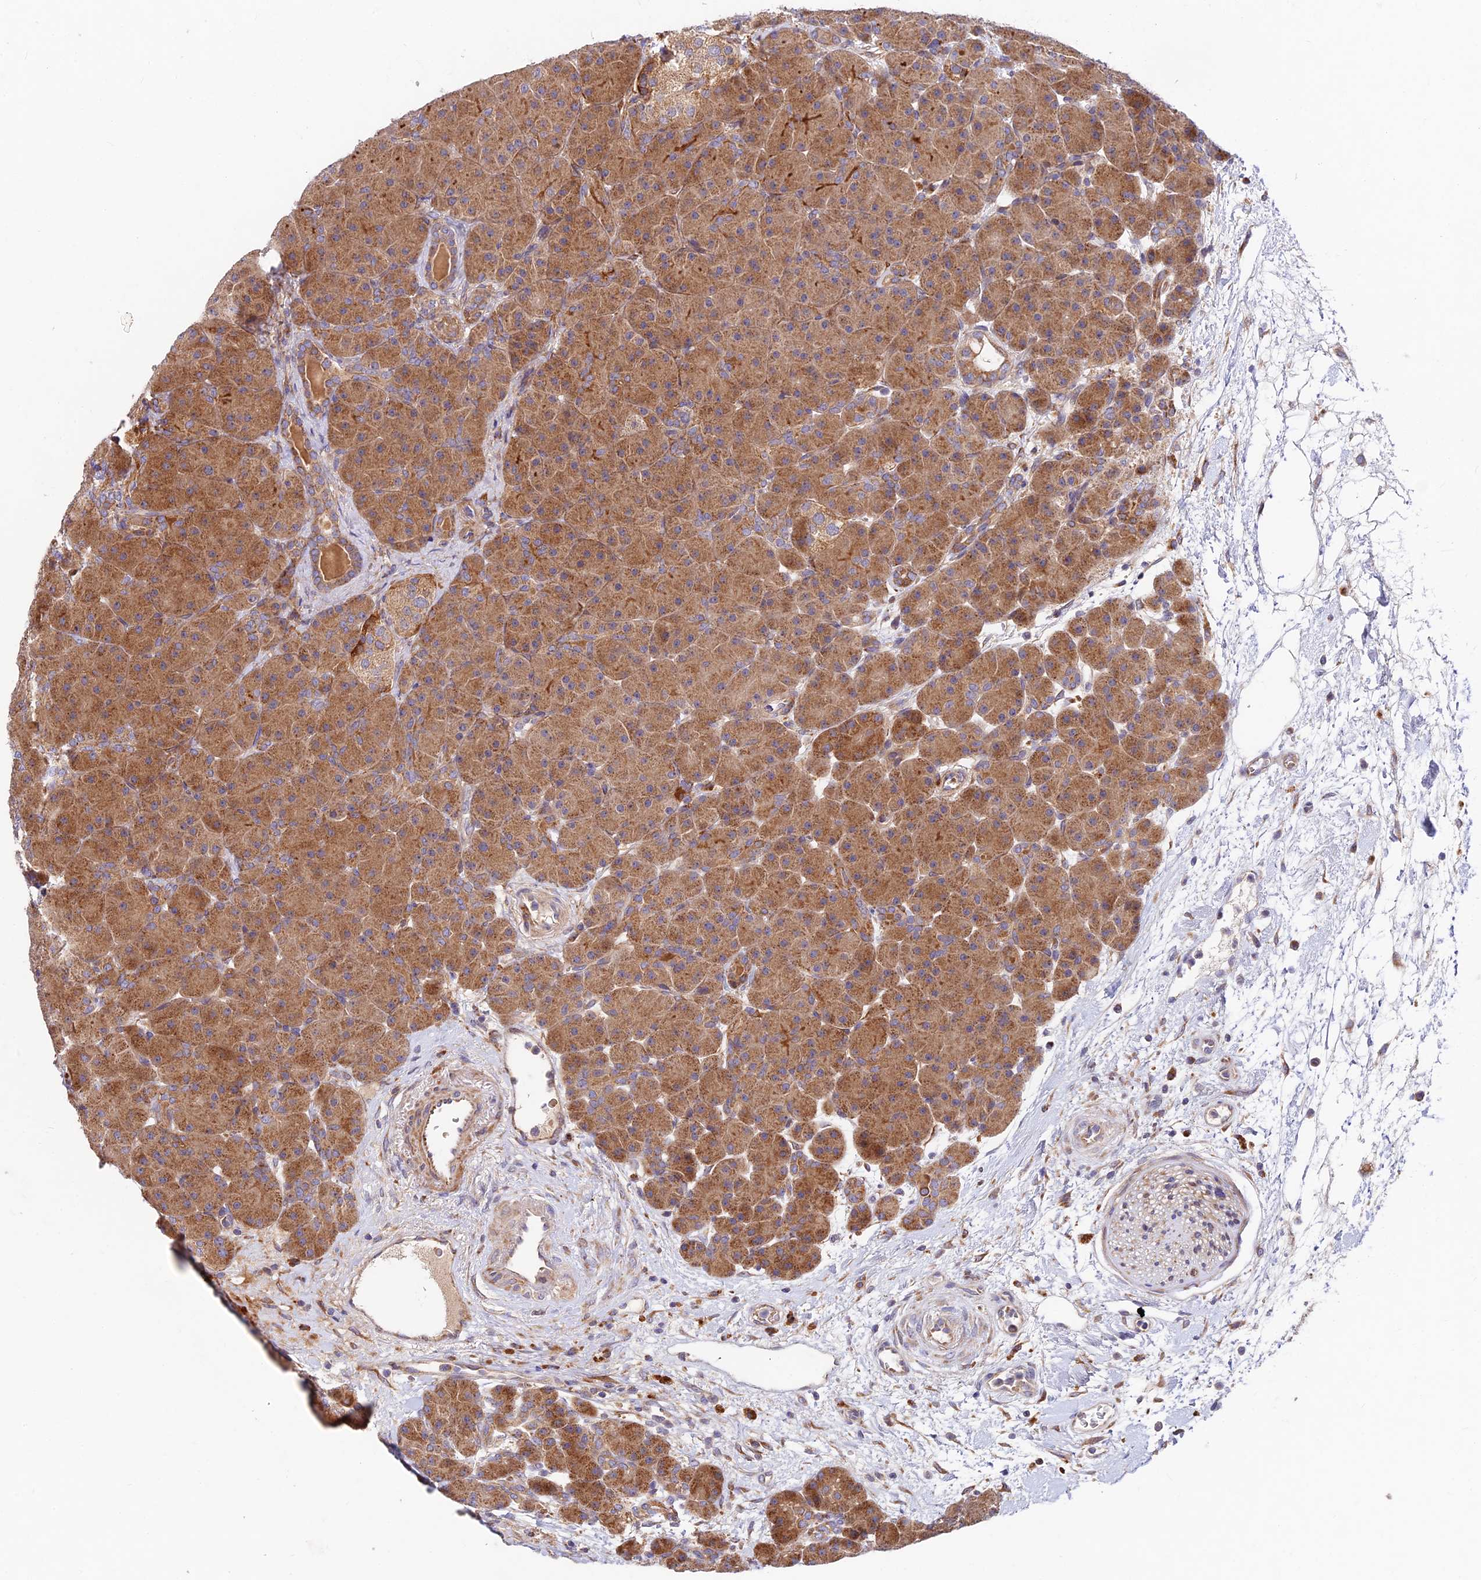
{"staining": {"intensity": "moderate", "quantity": ">75%", "location": "cytoplasmic/membranous"}, "tissue": "pancreas", "cell_type": "Exocrine glandular cells", "image_type": "normal", "snomed": [{"axis": "morphology", "description": "Normal tissue, NOS"}, {"axis": "topography", "description": "Pancreas"}], "caption": "Immunohistochemistry photomicrograph of unremarkable human pancreas stained for a protein (brown), which shows medium levels of moderate cytoplasmic/membranous positivity in approximately >75% of exocrine glandular cells.", "gene": "FUOM", "patient": {"sex": "male", "age": 66}}